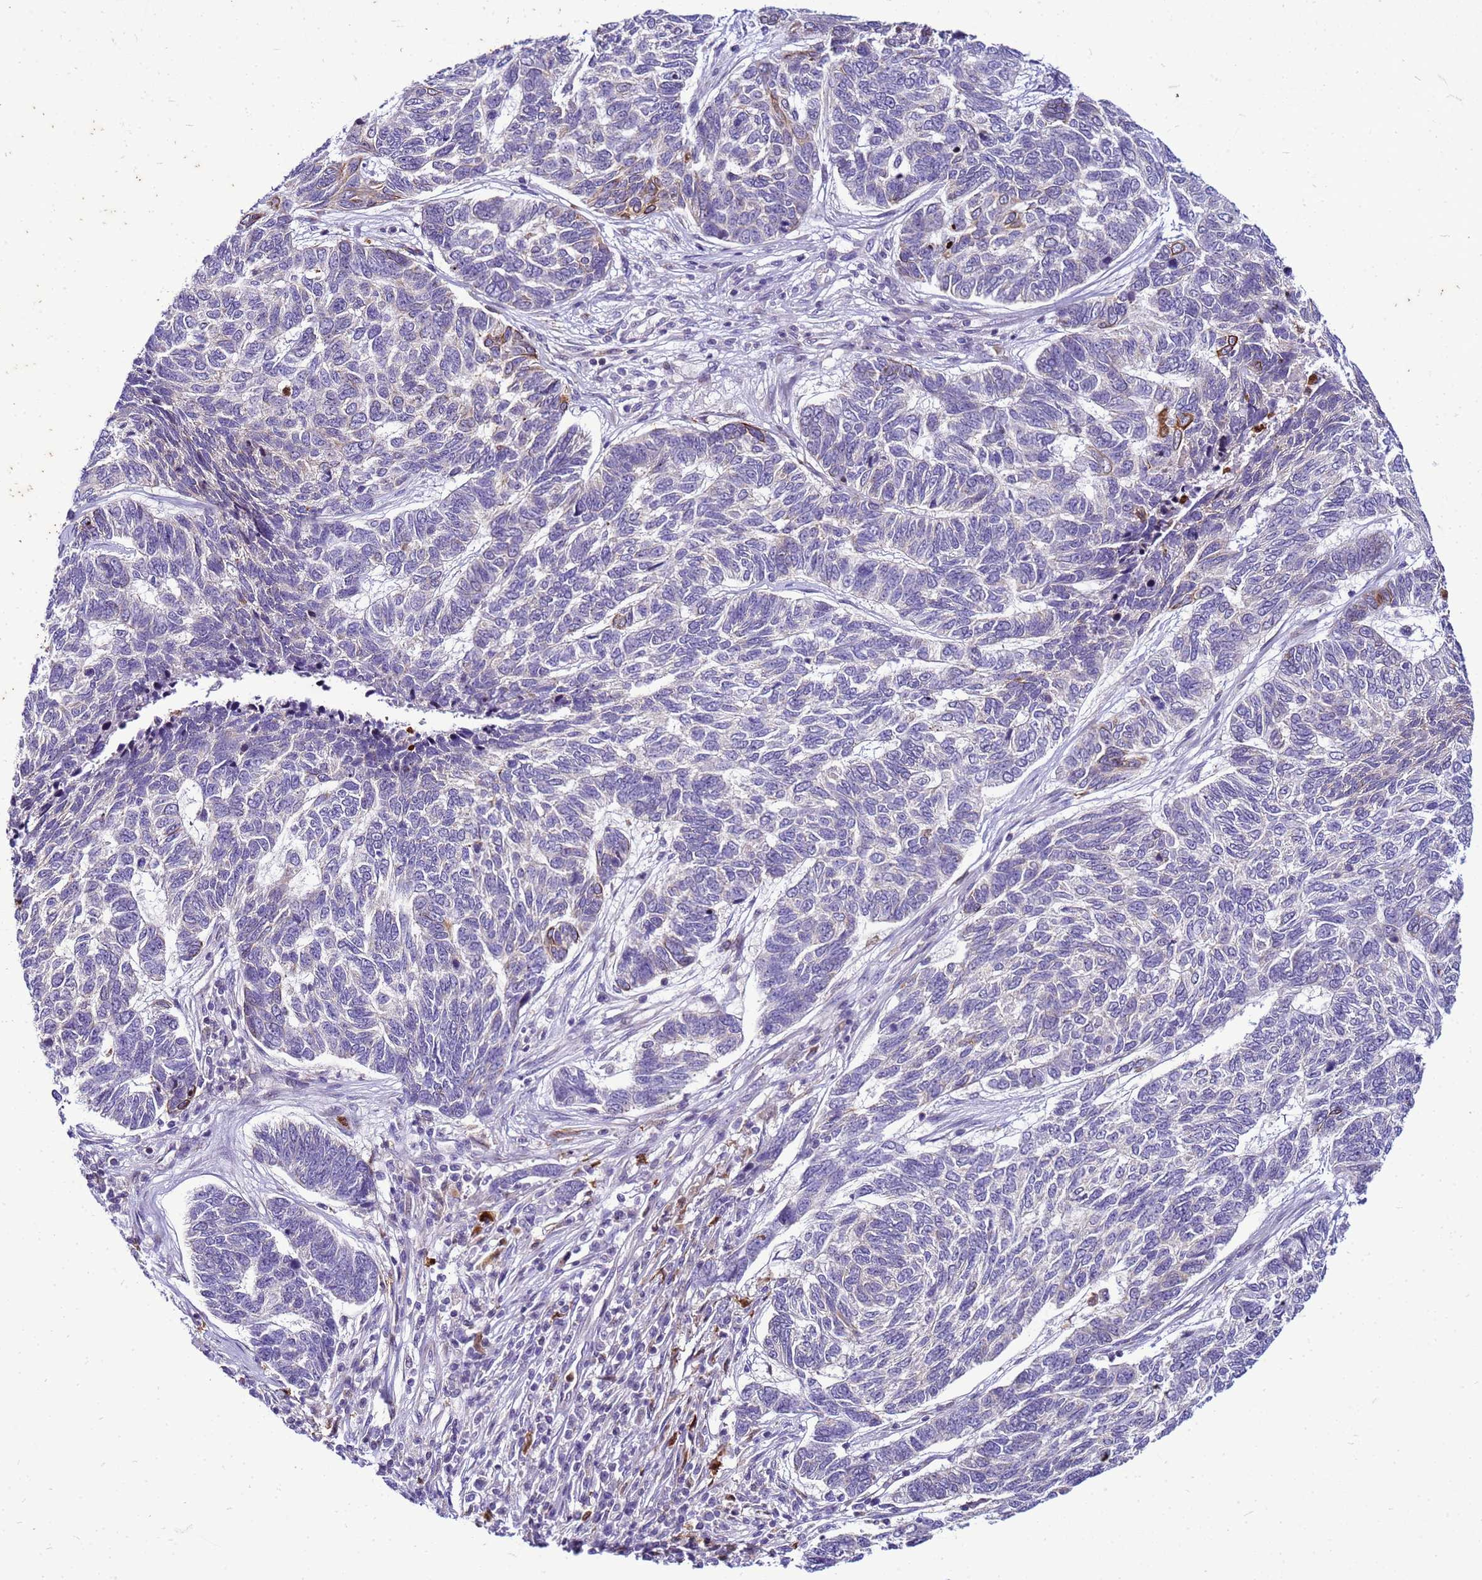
{"staining": {"intensity": "strong", "quantity": "<25%", "location": "cytoplasmic/membranous"}, "tissue": "skin cancer", "cell_type": "Tumor cells", "image_type": "cancer", "snomed": [{"axis": "morphology", "description": "Basal cell carcinoma"}, {"axis": "topography", "description": "Skin"}], "caption": "Approximately <25% of tumor cells in human skin cancer show strong cytoplasmic/membranous protein expression as visualized by brown immunohistochemical staining.", "gene": "VPS4B", "patient": {"sex": "female", "age": 65}}